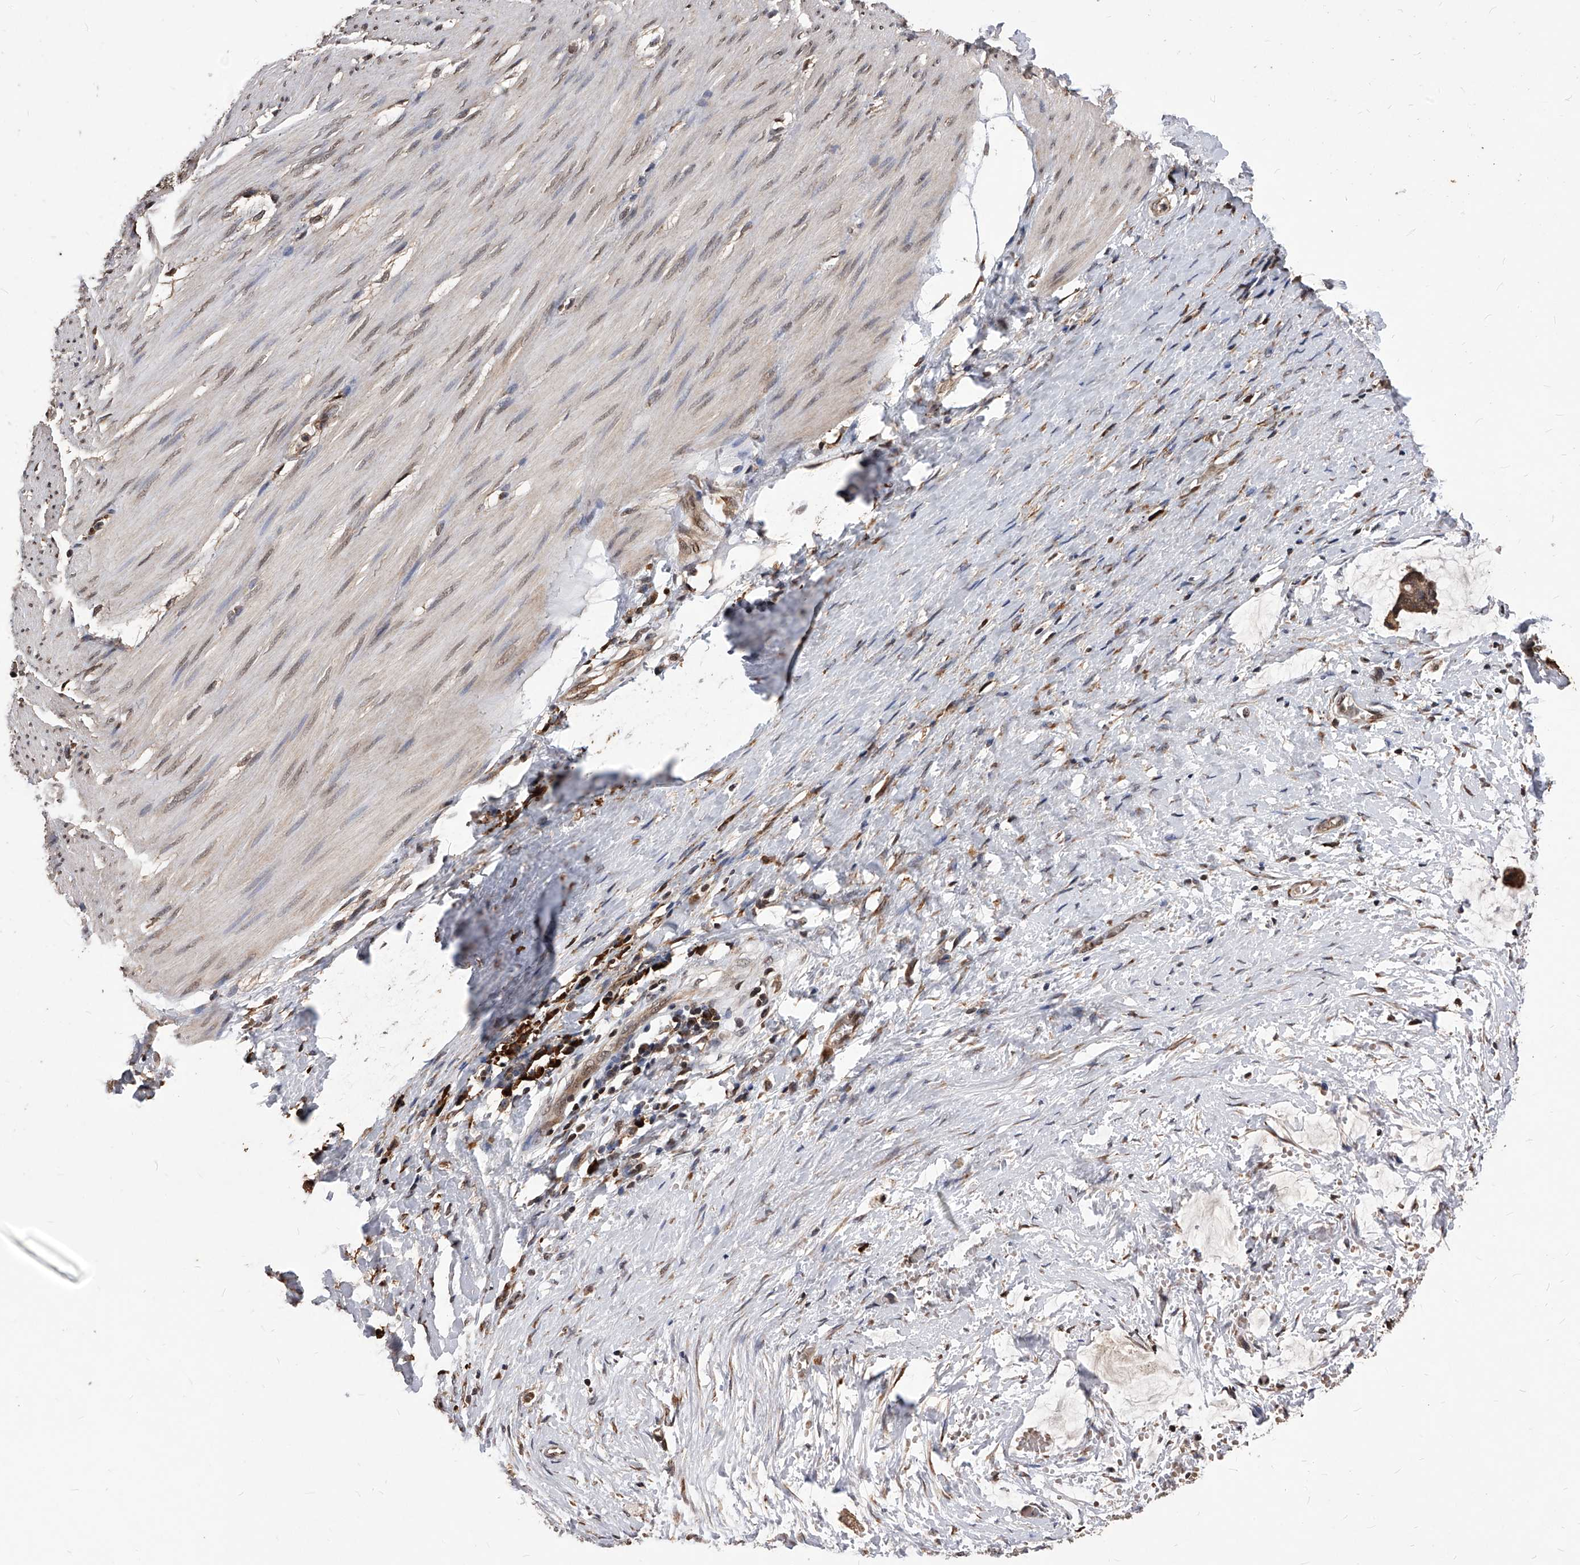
{"staining": {"intensity": "moderate", "quantity": ">75%", "location": "nuclear"}, "tissue": "smooth muscle", "cell_type": "Smooth muscle cells", "image_type": "normal", "snomed": [{"axis": "morphology", "description": "Normal tissue, NOS"}, {"axis": "morphology", "description": "Adenocarcinoma, NOS"}, {"axis": "topography", "description": "Colon"}, {"axis": "topography", "description": "Peripheral nerve tissue"}], "caption": "High-power microscopy captured an immunohistochemistry (IHC) histopathology image of unremarkable smooth muscle, revealing moderate nuclear expression in about >75% of smooth muscle cells. (DAB (3,3'-diaminobenzidine) = brown stain, brightfield microscopy at high magnification).", "gene": "ID1", "patient": {"sex": "male", "age": 14}}